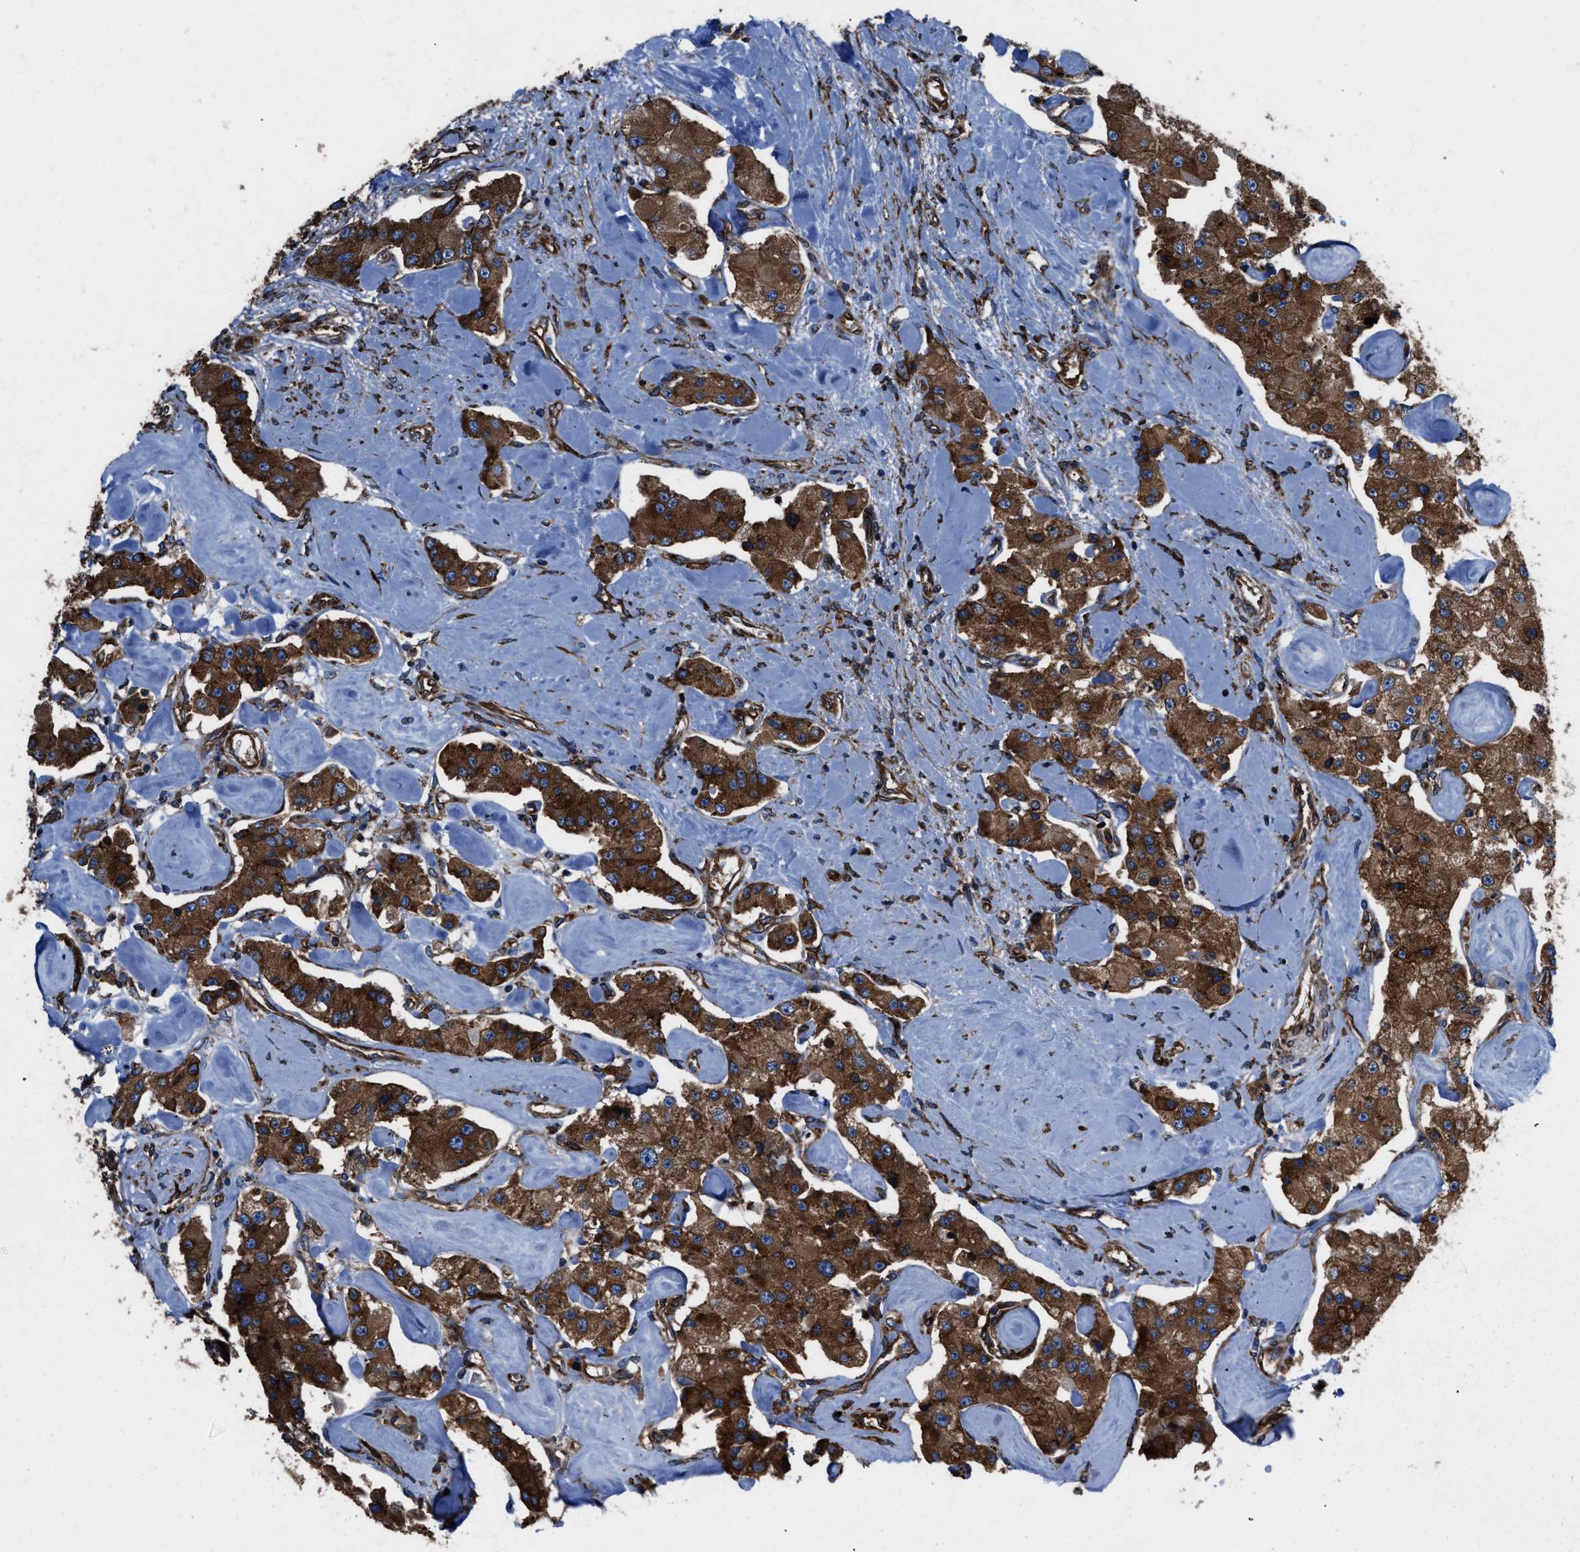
{"staining": {"intensity": "strong", "quantity": ">75%", "location": "cytoplasmic/membranous"}, "tissue": "carcinoid", "cell_type": "Tumor cells", "image_type": "cancer", "snomed": [{"axis": "morphology", "description": "Carcinoid, malignant, NOS"}, {"axis": "topography", "description": "Pancreas"}], "caption": "Tumor cells display high levels of strong cytoplasmic/membranous staining in about >75% of cells in carcinoid.", "gene": "CAPRIN1", "patient": {"sex": "male", "age": 41}}